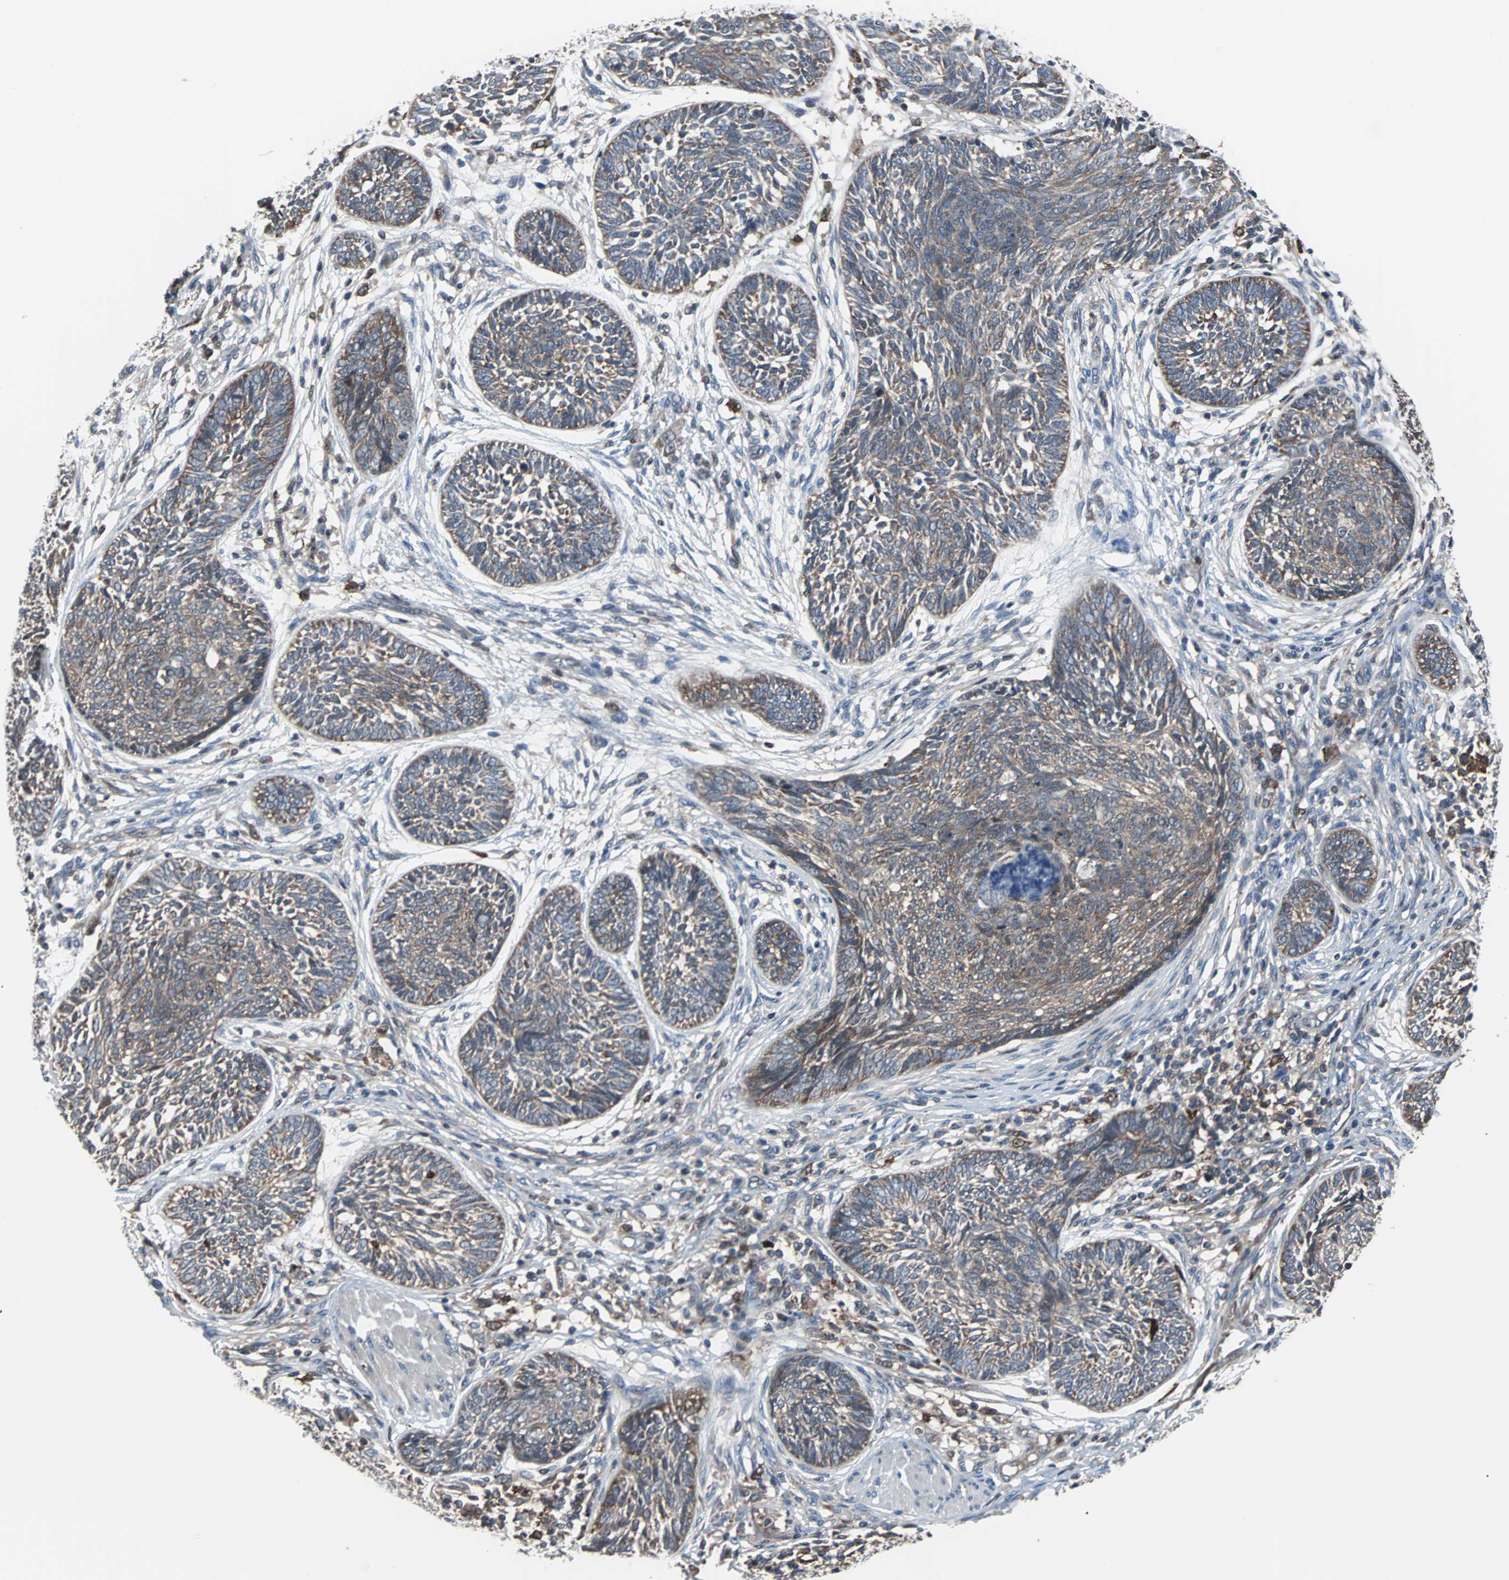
{"staining": {"intensity": "weak", "quantity": ">75%", "location": "cytoplasmic/membranous"}, "tissue": "skin cancer", "cell_type": "Tumor cells", "image_type": "cancer", "snomed": [{"axis": "morphology", "description": "Papilloma, NOS"}, {"axis": "morphology", "description": "Basal cell carcinoma"}, {"axis": "topography", "description": "Skin"}], "caption": "Immunohistochemistry (IHC) (DAB) staining of basal cell carcinoma (skin) displays weak cytoplasmic/membranous protein positivity in approximately >75% of tumor cells.", "gene": "PAK1", "patient": {"sex": "male", "age": 87}}